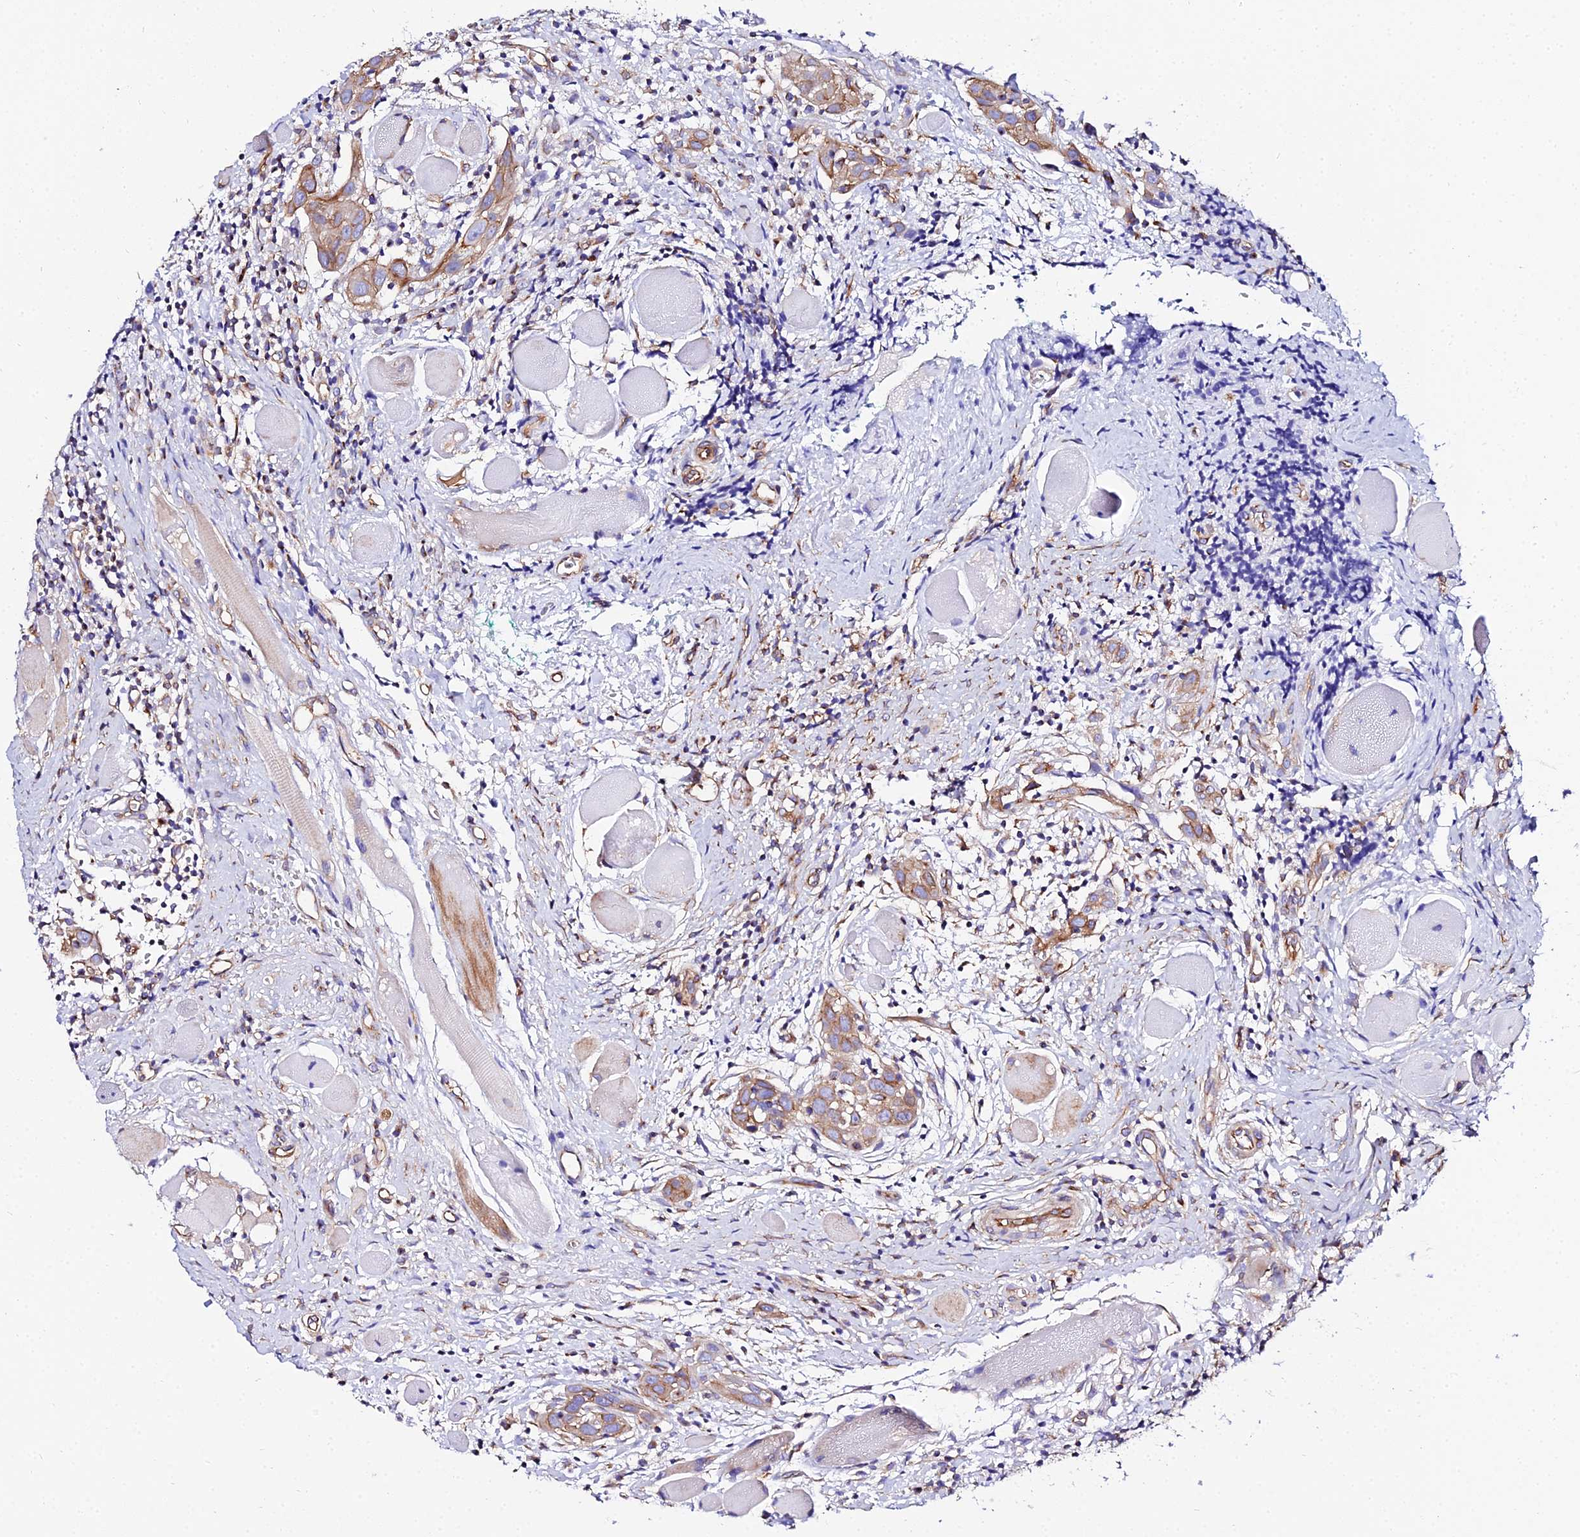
{"staining": {"intensity": "moderate", "quantity": ">75%", "location": "cytoplasmic/membranous"}, "tissue": "head and neck cancer", "cell_type": "Tumor cells", "image_type": "cancer", "snomed": [{"axis": "morphology", "description": "Squamous cell carcinoma, NOS"}, {"axis": "topography", "description": "Oral tissue"}, {"axis": "topography", "description": "Head-Neck"}], "caption": "A brown stain shows moderate cytoplasmic/membranous staining of a protein in head and neck cancer (squamous cell carcinoma) tumor cells.", "gene": "TUBA3D", "patient": {"sex": "female", "age": 50}}